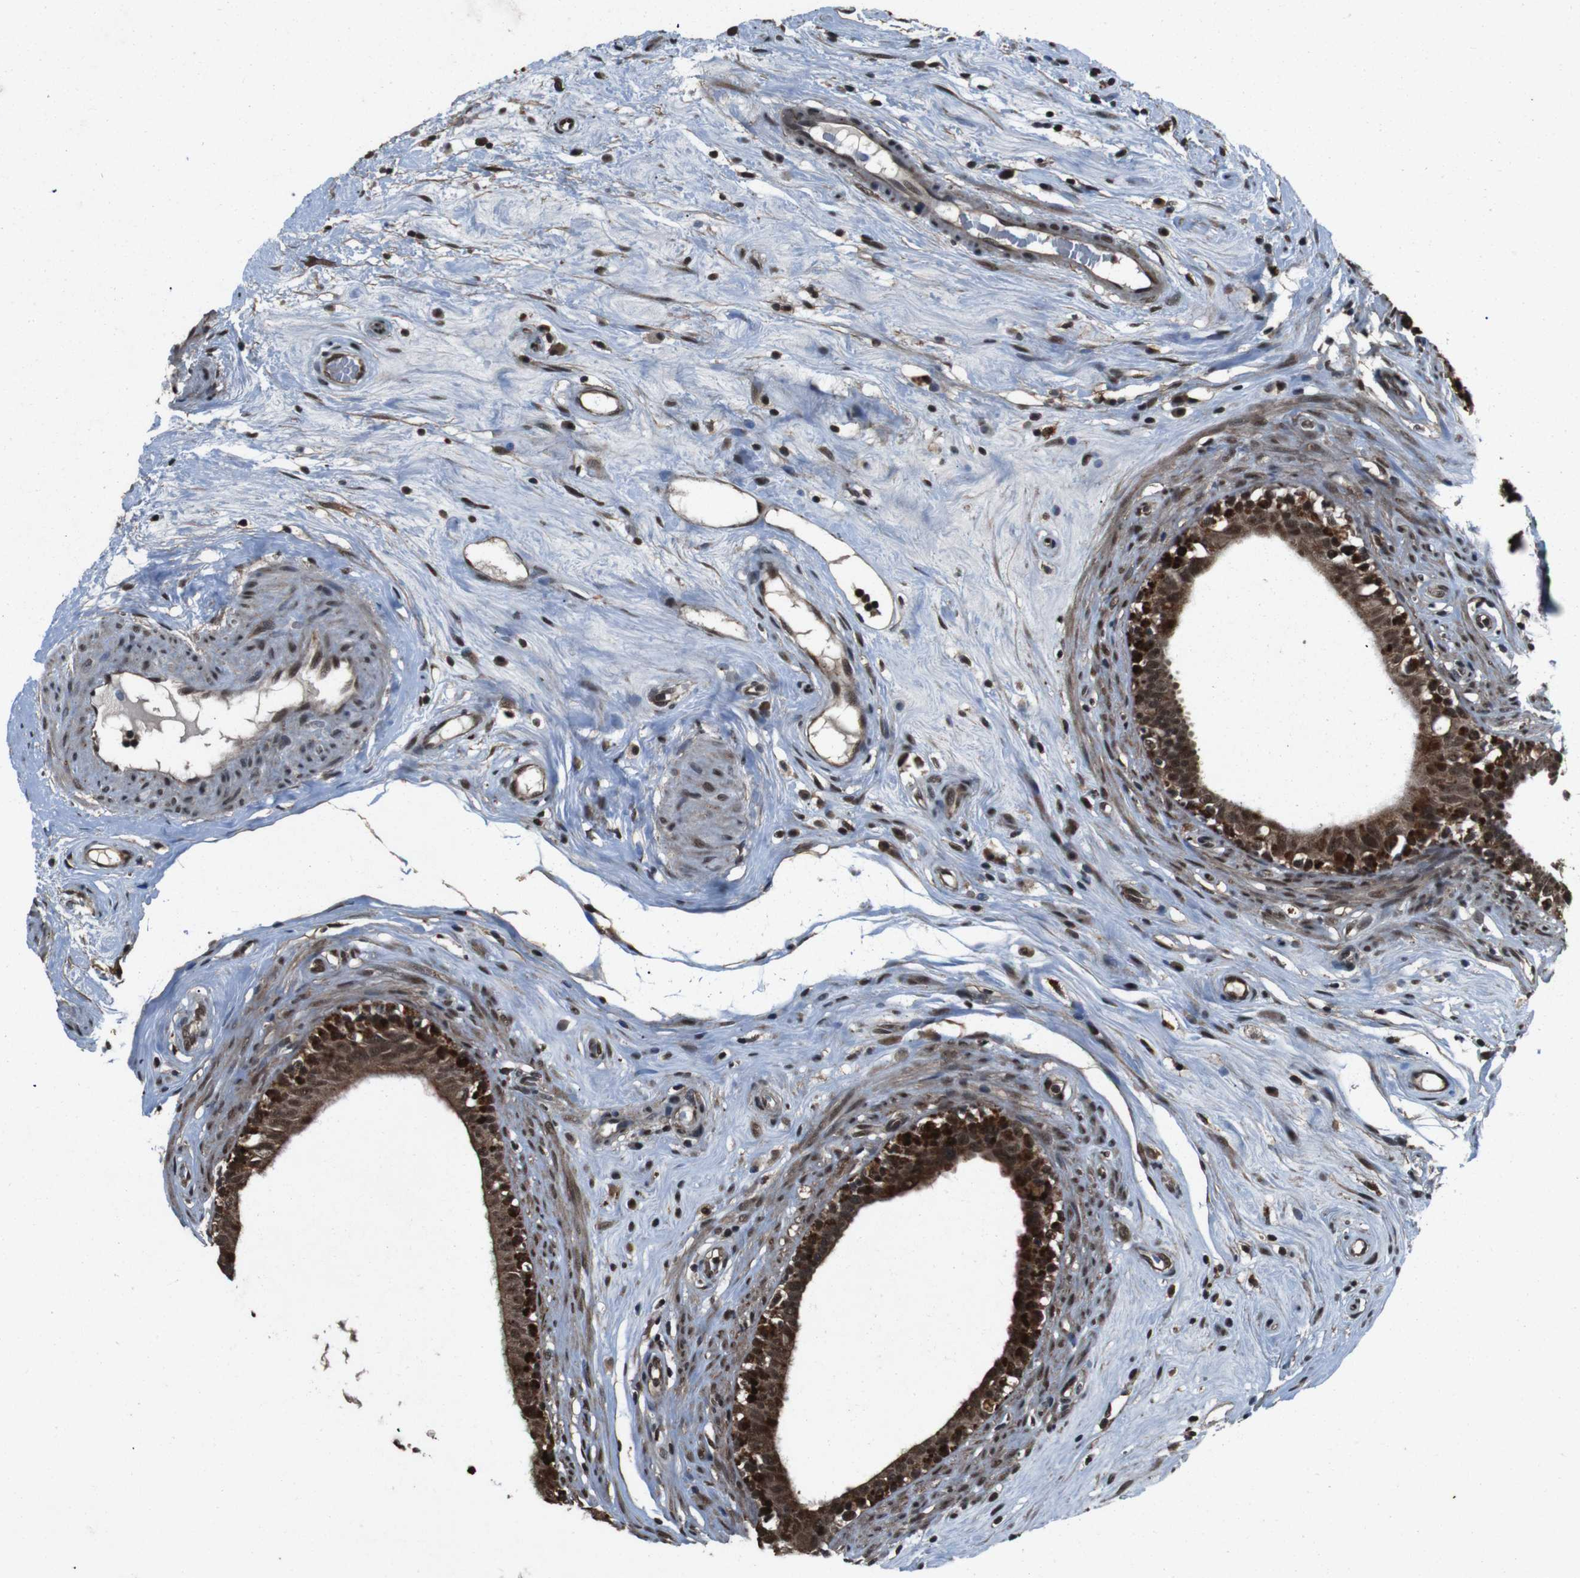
{"staining": {"intensity": "strong", "quantity": ">75%", "location": "cytoplasmic/membranous,nuclear"}, "tissue": "epididymis", "cell_type": "Glandular cells", "image_type": "normal", "snomed": [{"axis": "morphology", "description": "Normal tissue, NOS"}, {"axis": "morphology", "description": "Inflammation, NOS"}, {"axis": "topography", "description": "Epididymis"}], "caption": "Protein staining of normal epididymis shows strong cytoplasmic/membranous,nuclear staining in about >75% of glandular cells.", "gene": "NR4A2", "patient": {"sex": "male", "age": 84}}